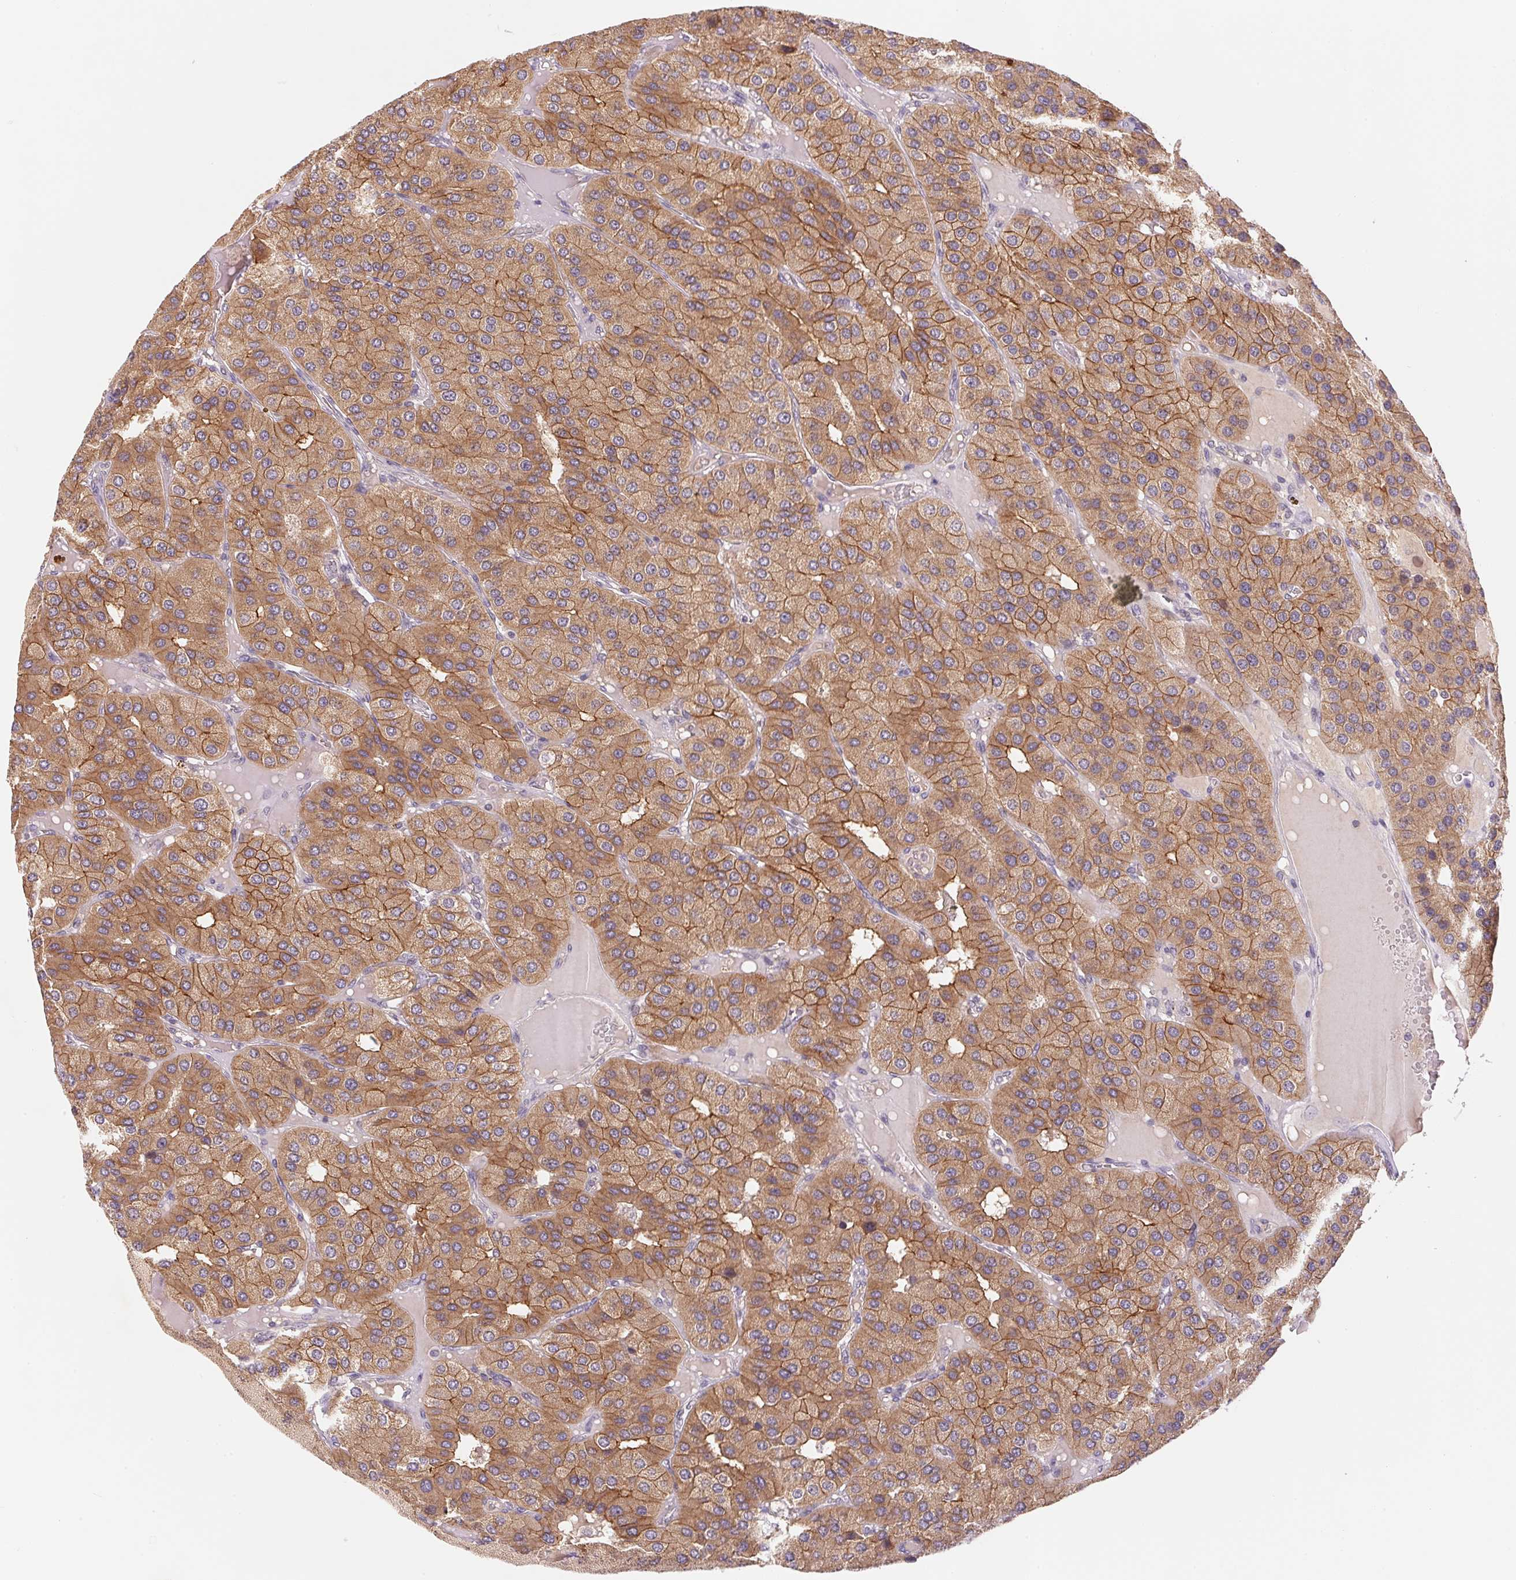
{"staining": {"intensity": "moderate", "quantity": ">75%", "location": "cytoplasmic/membranous"}, "tissue": "parathyroid gland", "cell_type": "Glandular cells", "image_type": "normal", "snomed": [{"axis": "morphology", "description": "Normal tissue, NOS"}, {"axis": "morphology", "description": "Adenoma, NOS"}, {"axis": "topography", "description": "Parathyroid gland"}], "caption": "Immunohistochemistry (IHC) of benign human parathyroid gland shows medium levels of moderate cytoplasmic/membranous positivity in about >75% of glandular cells.", "gene": "BNIP5", "patient": {"sex": "female", "age": 86}}